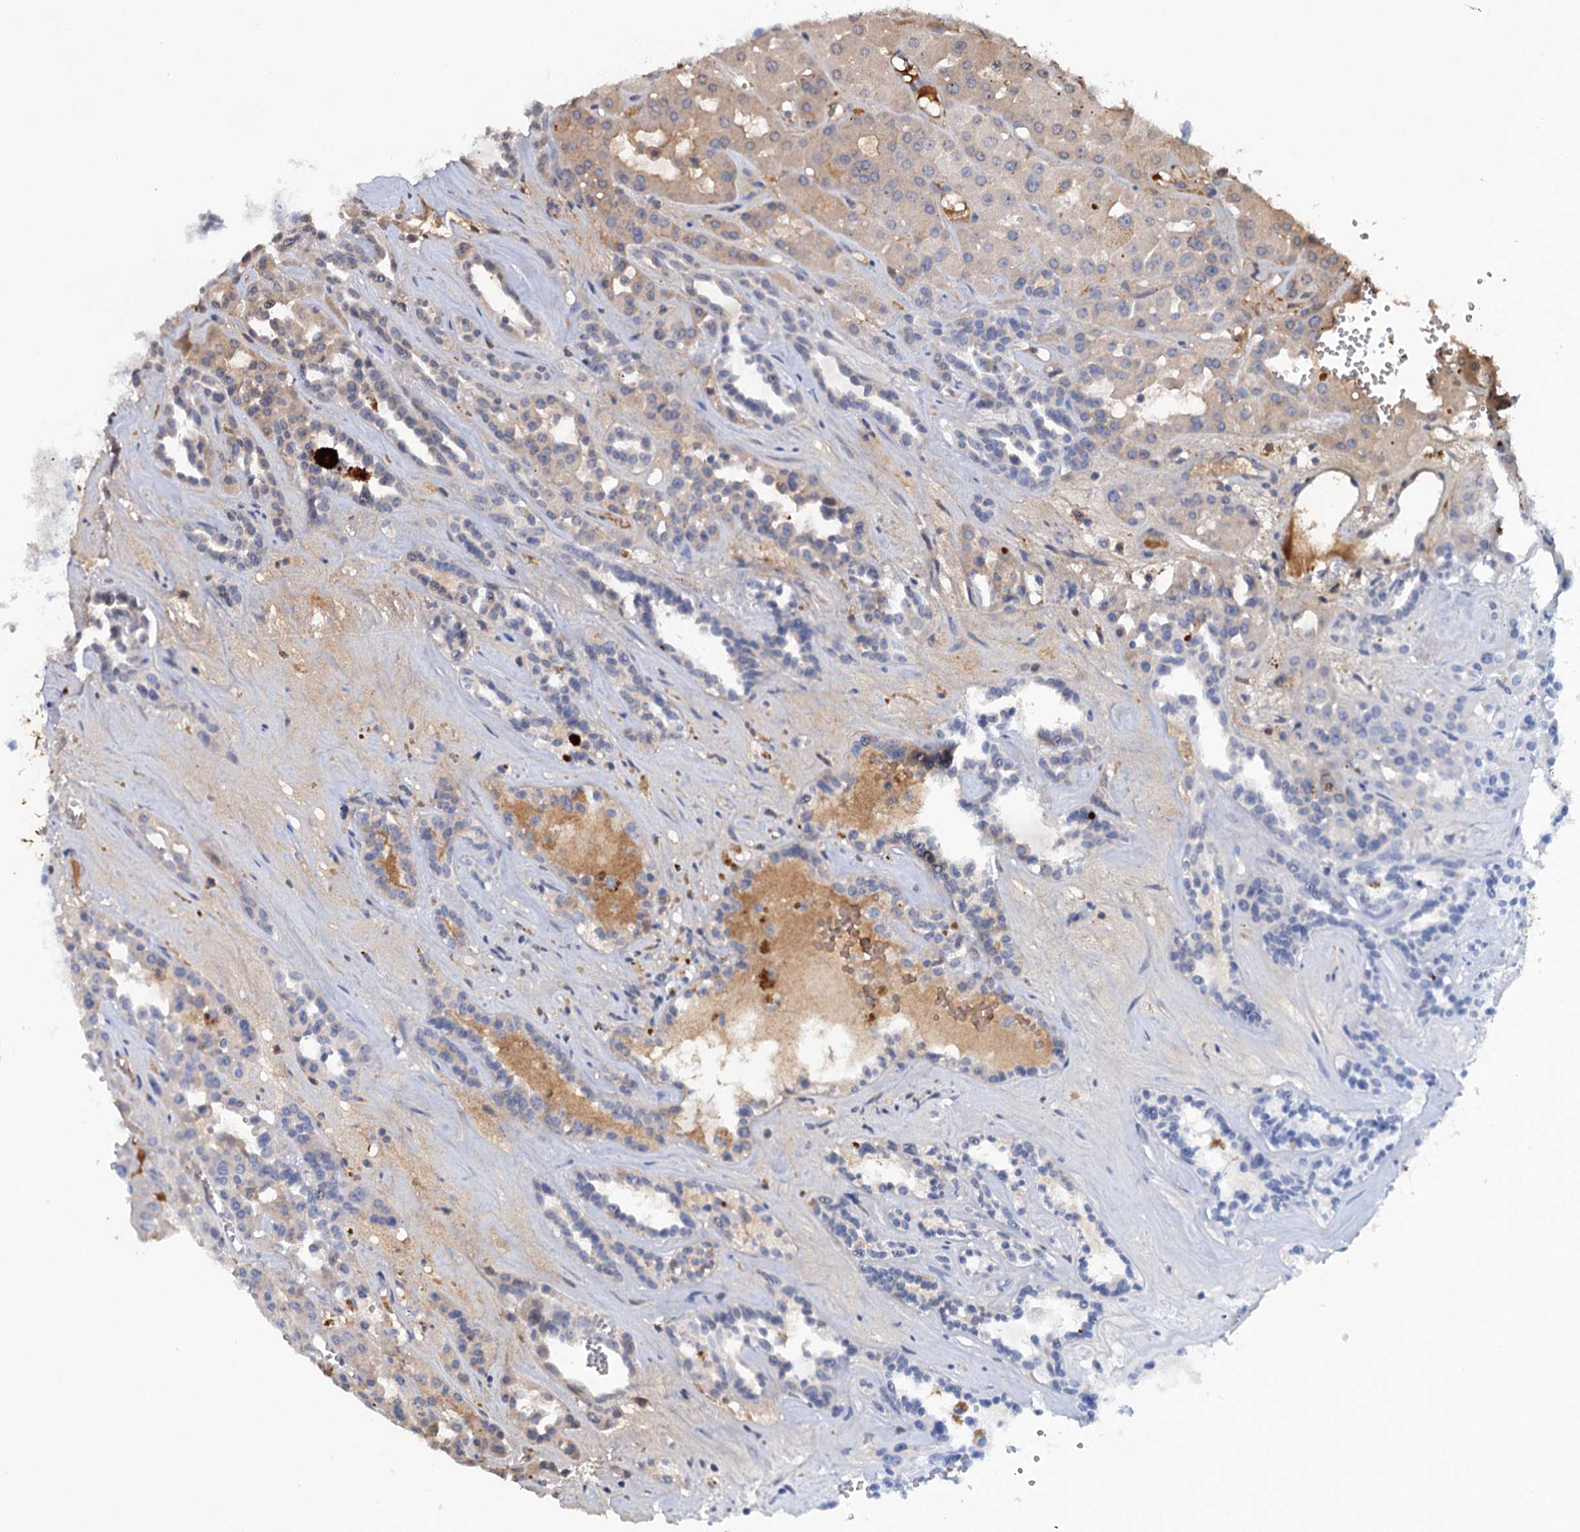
{"staining": {"intensity": "moderate", "quantity": "<25%", "location": "cytoplasmic/membranous"}, "tissue": "renal cancer", "cell_type": "Tumor cells", "image_type": "cancer", "snomed": [{"axis": "morphology", "description": "Carcinoma, NOS"}, {"axis": "topography", "description": "Kidney"}], "caption": "Immunohistochemistry staining of carcinoma (renal), which displays low levels of moderate cytoplasmic/membranous positivity in approximately <25% of tumor cells indicating moderate cytoplasmic/membranous protein staining. The staining was performed using DAB (3,3'-diaminobenzidine) (brown) for protein detection and nuclei were counterstained in hematoxylin (blue).", "gene": "CHRD", "patient": {"sex": "female", "age": 75}}